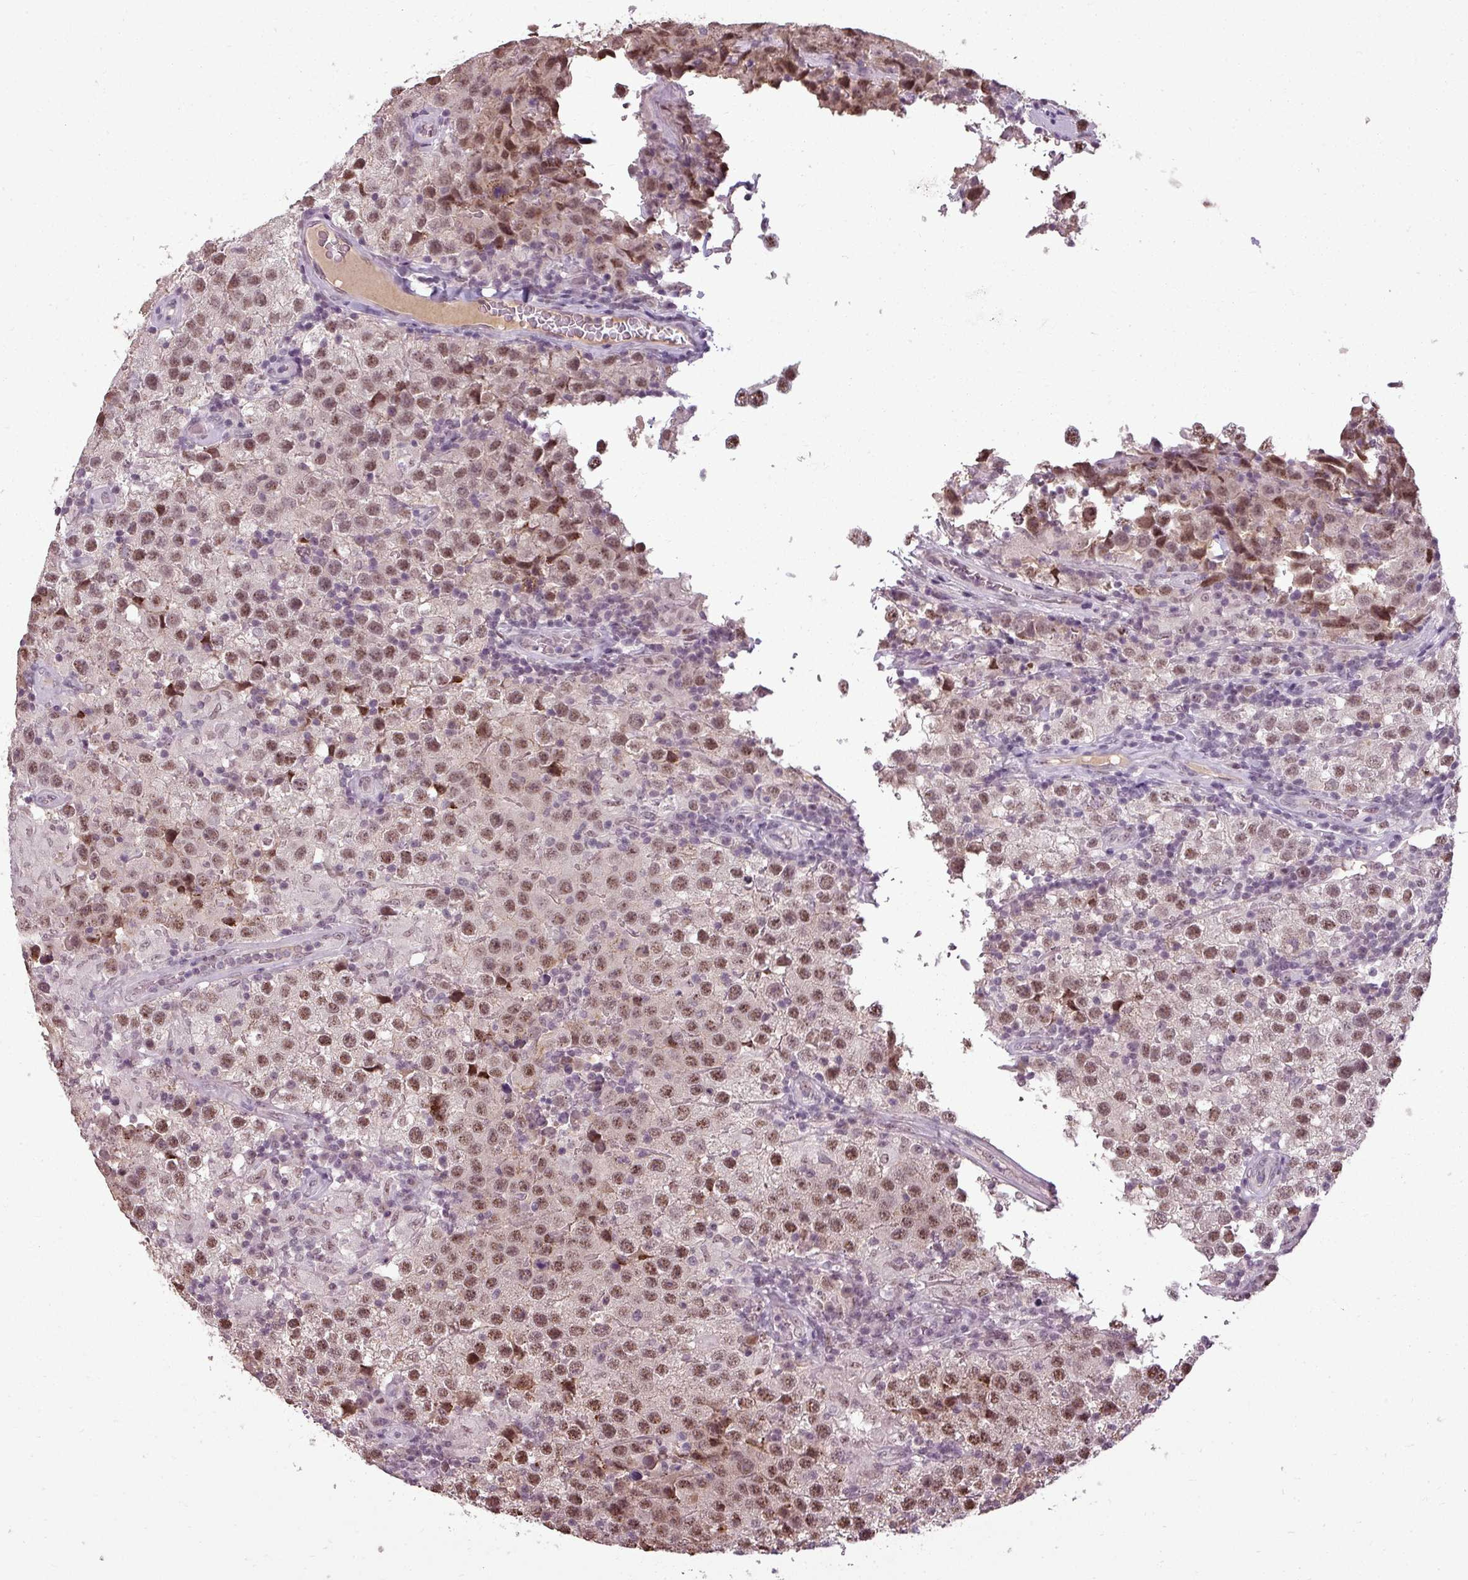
{"staining": {"intensity": "moderate", "quantity": ">75%", "location": "nuclear"}, "tissue": "testis cancer", "cell_type": "Tumor cells", "image_type": "cancer", "snomed": [{"axis": "morphology", "description": "Seminoma, NOS"}, {"axis": "morphology", "description": "Carcinoma, Embryonal, NOS"}, {"axis": "topography", "description": "Testis"}], "caption": "Immunohistochemical staining of human testis cancer (seminoma) displays medium levels of moderate nuclear protein expression in approximately >75% of tumor cells.", "gene": "BCAS3", "patient": {"sex": "male", "age": 41}}